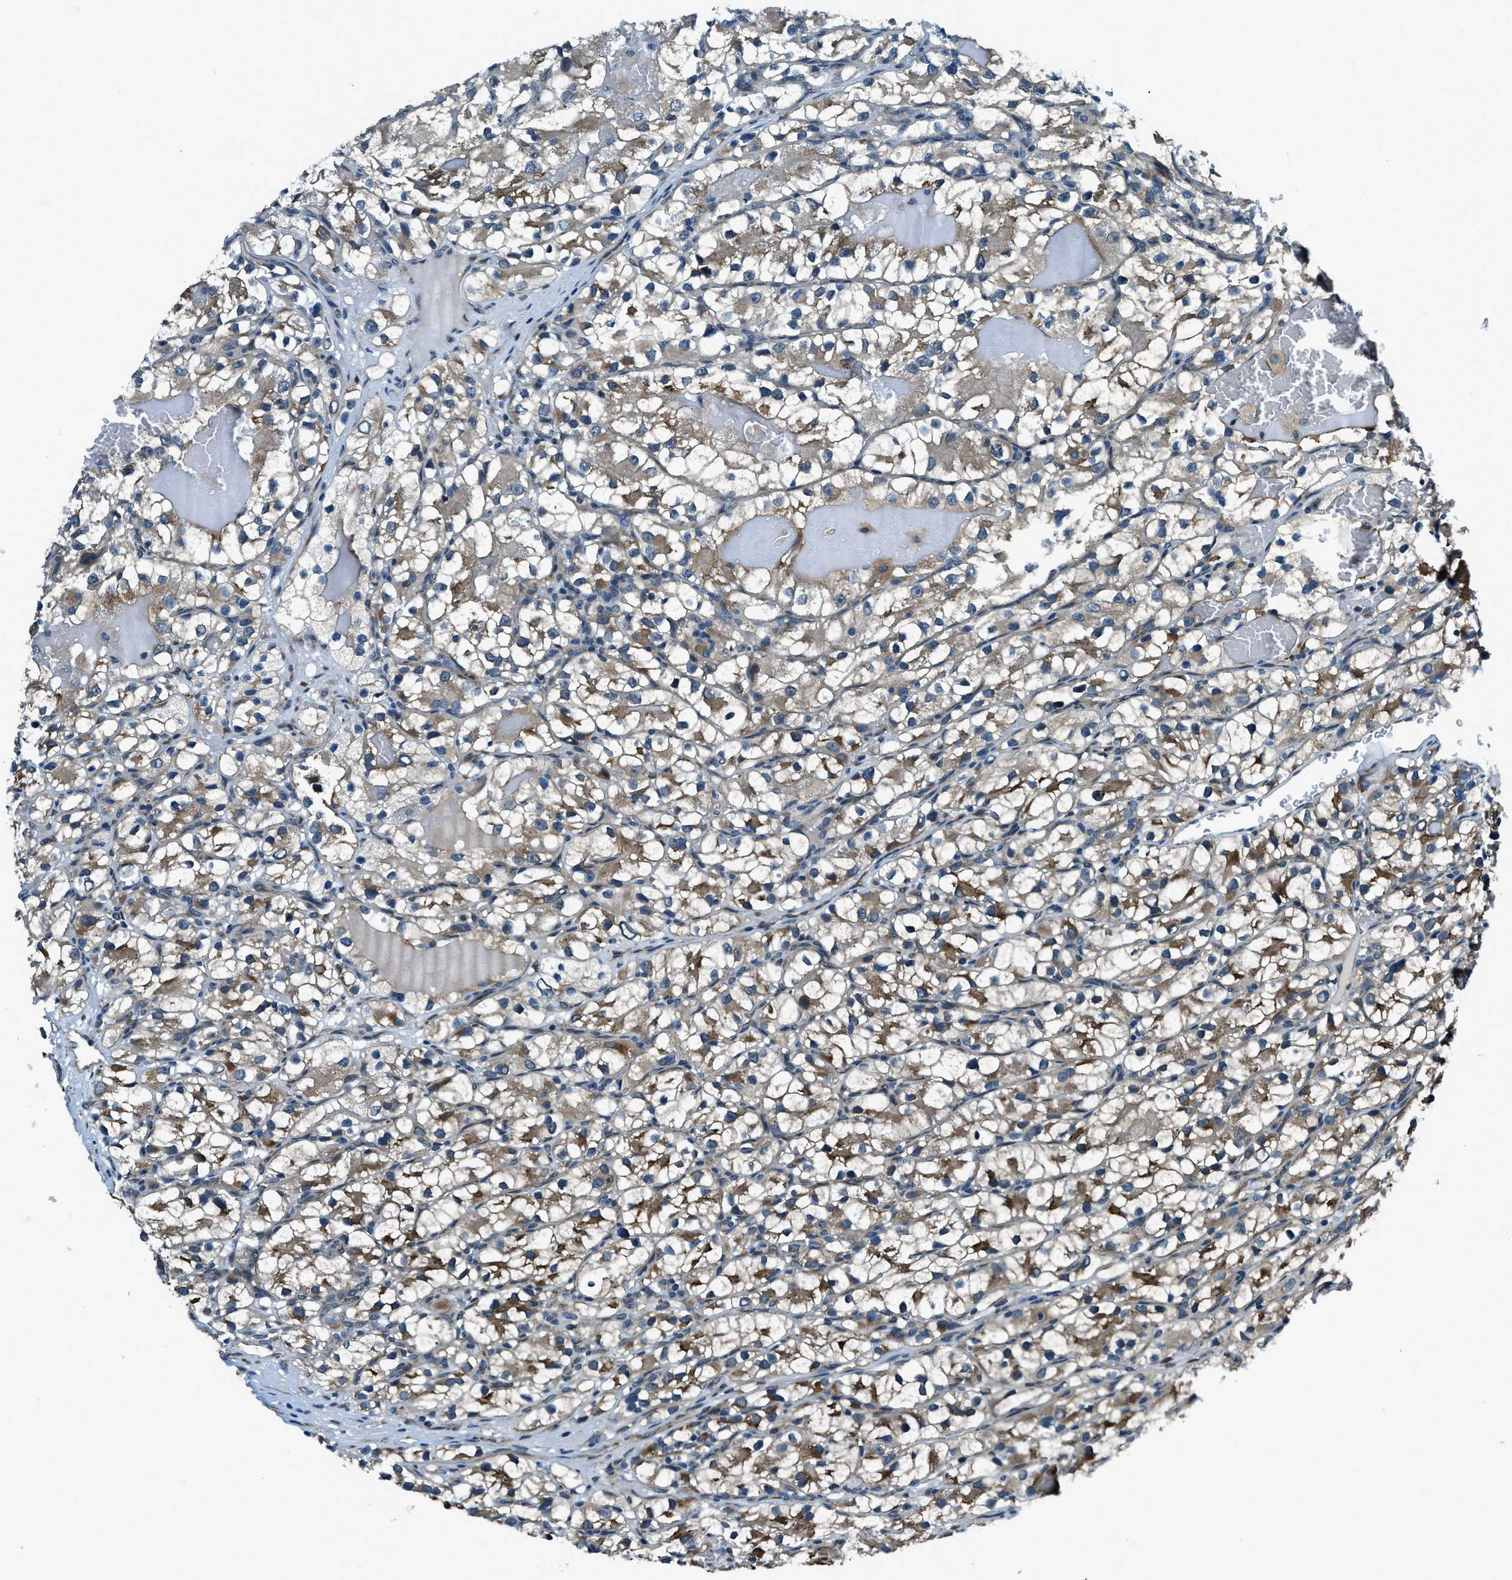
{"staining": {"intensity": "moderate", "quantity": "25%-75%", "location": "cytoplasmic/membranous"}, "tissue": "renal cancer", "cell_type": "Tumor cells", "image_type": "cancer", "snomed": [{"axis": "morphology", "description": "Adenocarcinoma, NOS"}, {"axis": "topography", "description": "Kidney"}], "caption": "Protein staining demonstrates moderate cytoplasmic/membranous expression in about 25%-75% of tumor cells in renal adenocarcinoma.", "gene": "GINM1", "patient": {"sex": "female", "age": 57}}